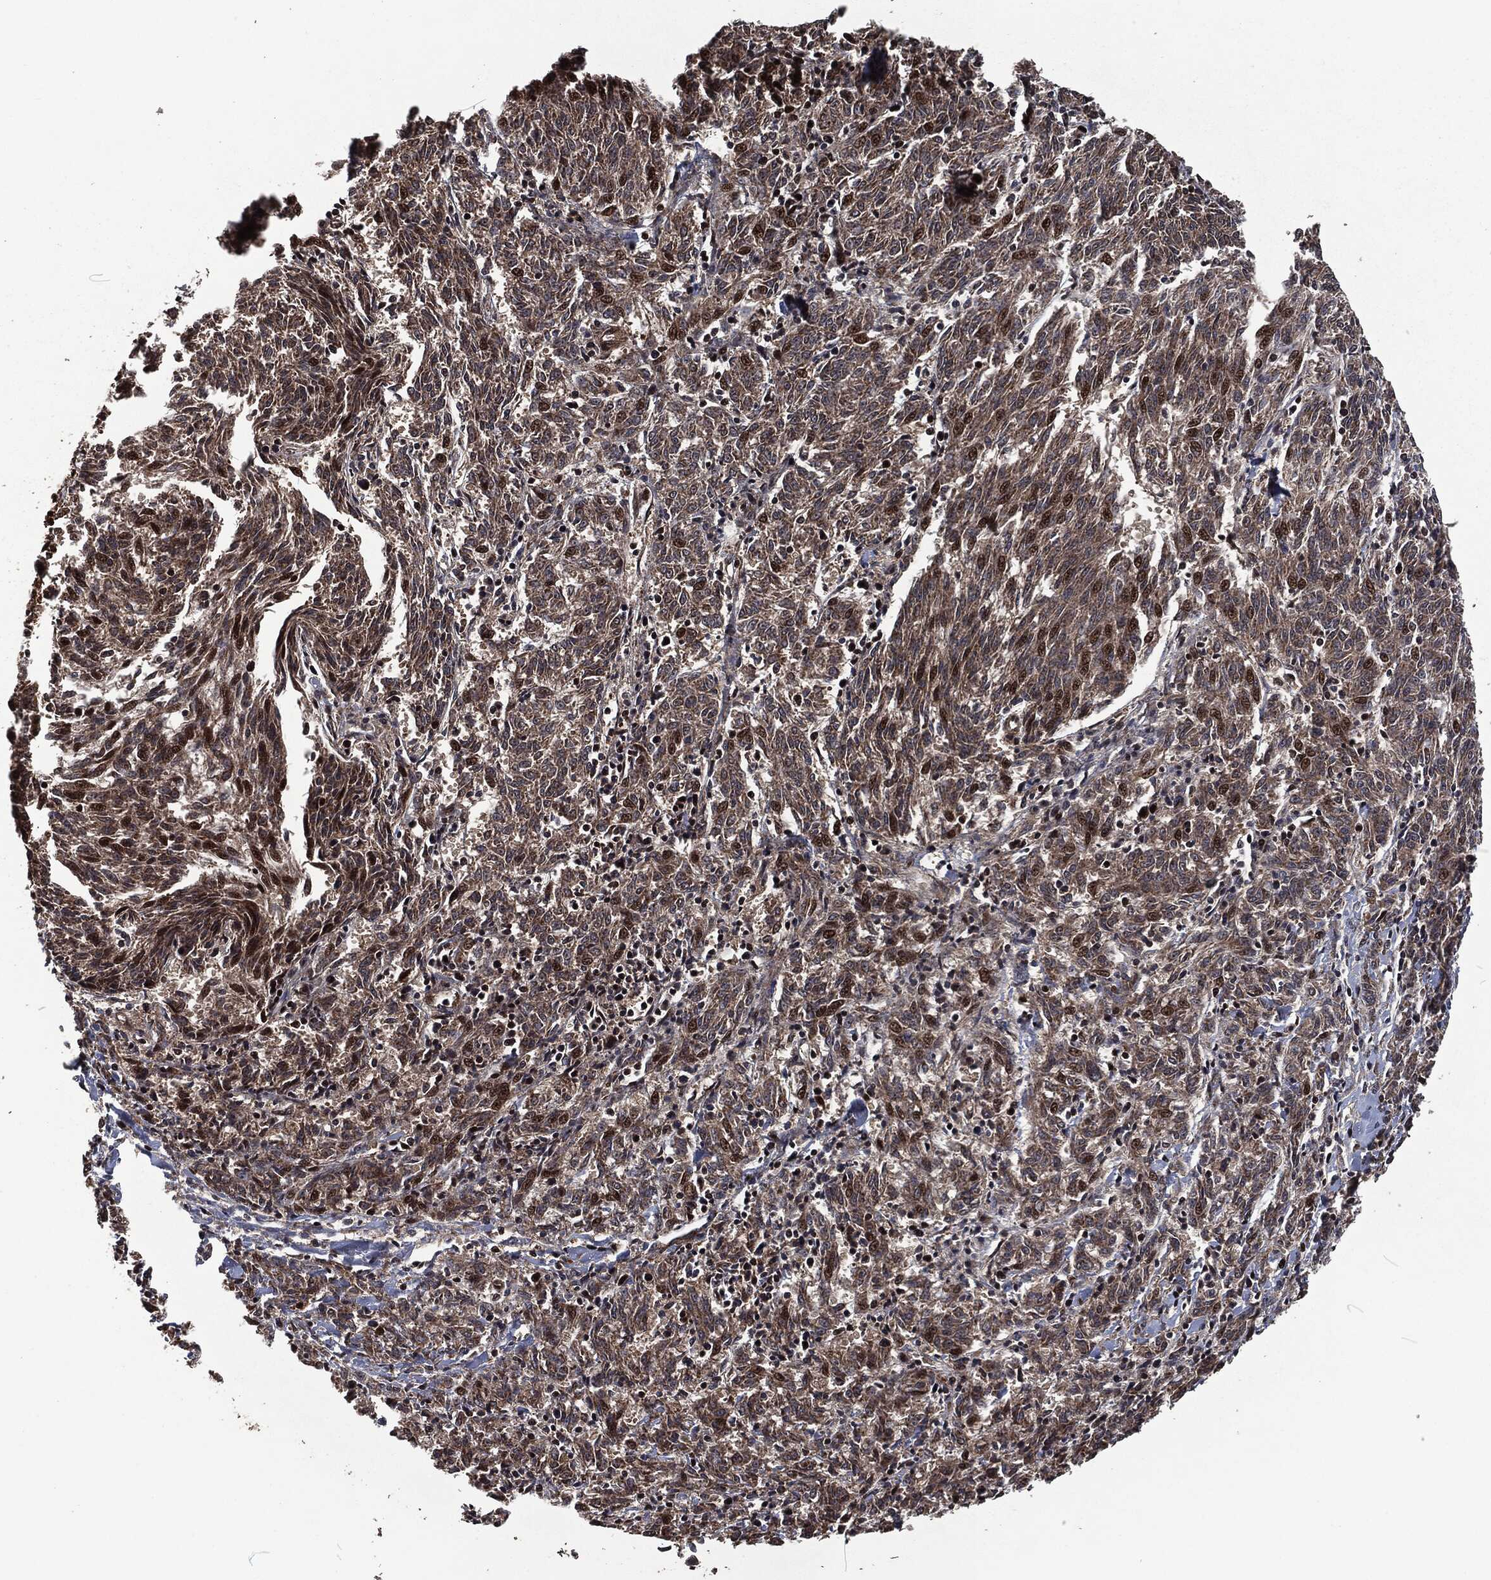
{"staining": {"intensity": "moderate", "quantity": "<25%", "location": "cytoplasmic/membranous"}, "tissue": "melanoma", "cell_type": "Tumor cells", "image_type": "cancer", "snomed": [{"axis": "morphology", "description": "Malignant melanoma, NOS"}, {"axis": "topography", "description": "Skin"}], "caption": "This is an image of immunohistochemistry (IHC) staining of melanoma, which shows moderate expression in the cytoplasmic/membranous of tumor cells.", "gene": "CMPK2", "patient": {"sex": "female", "age": 72}}